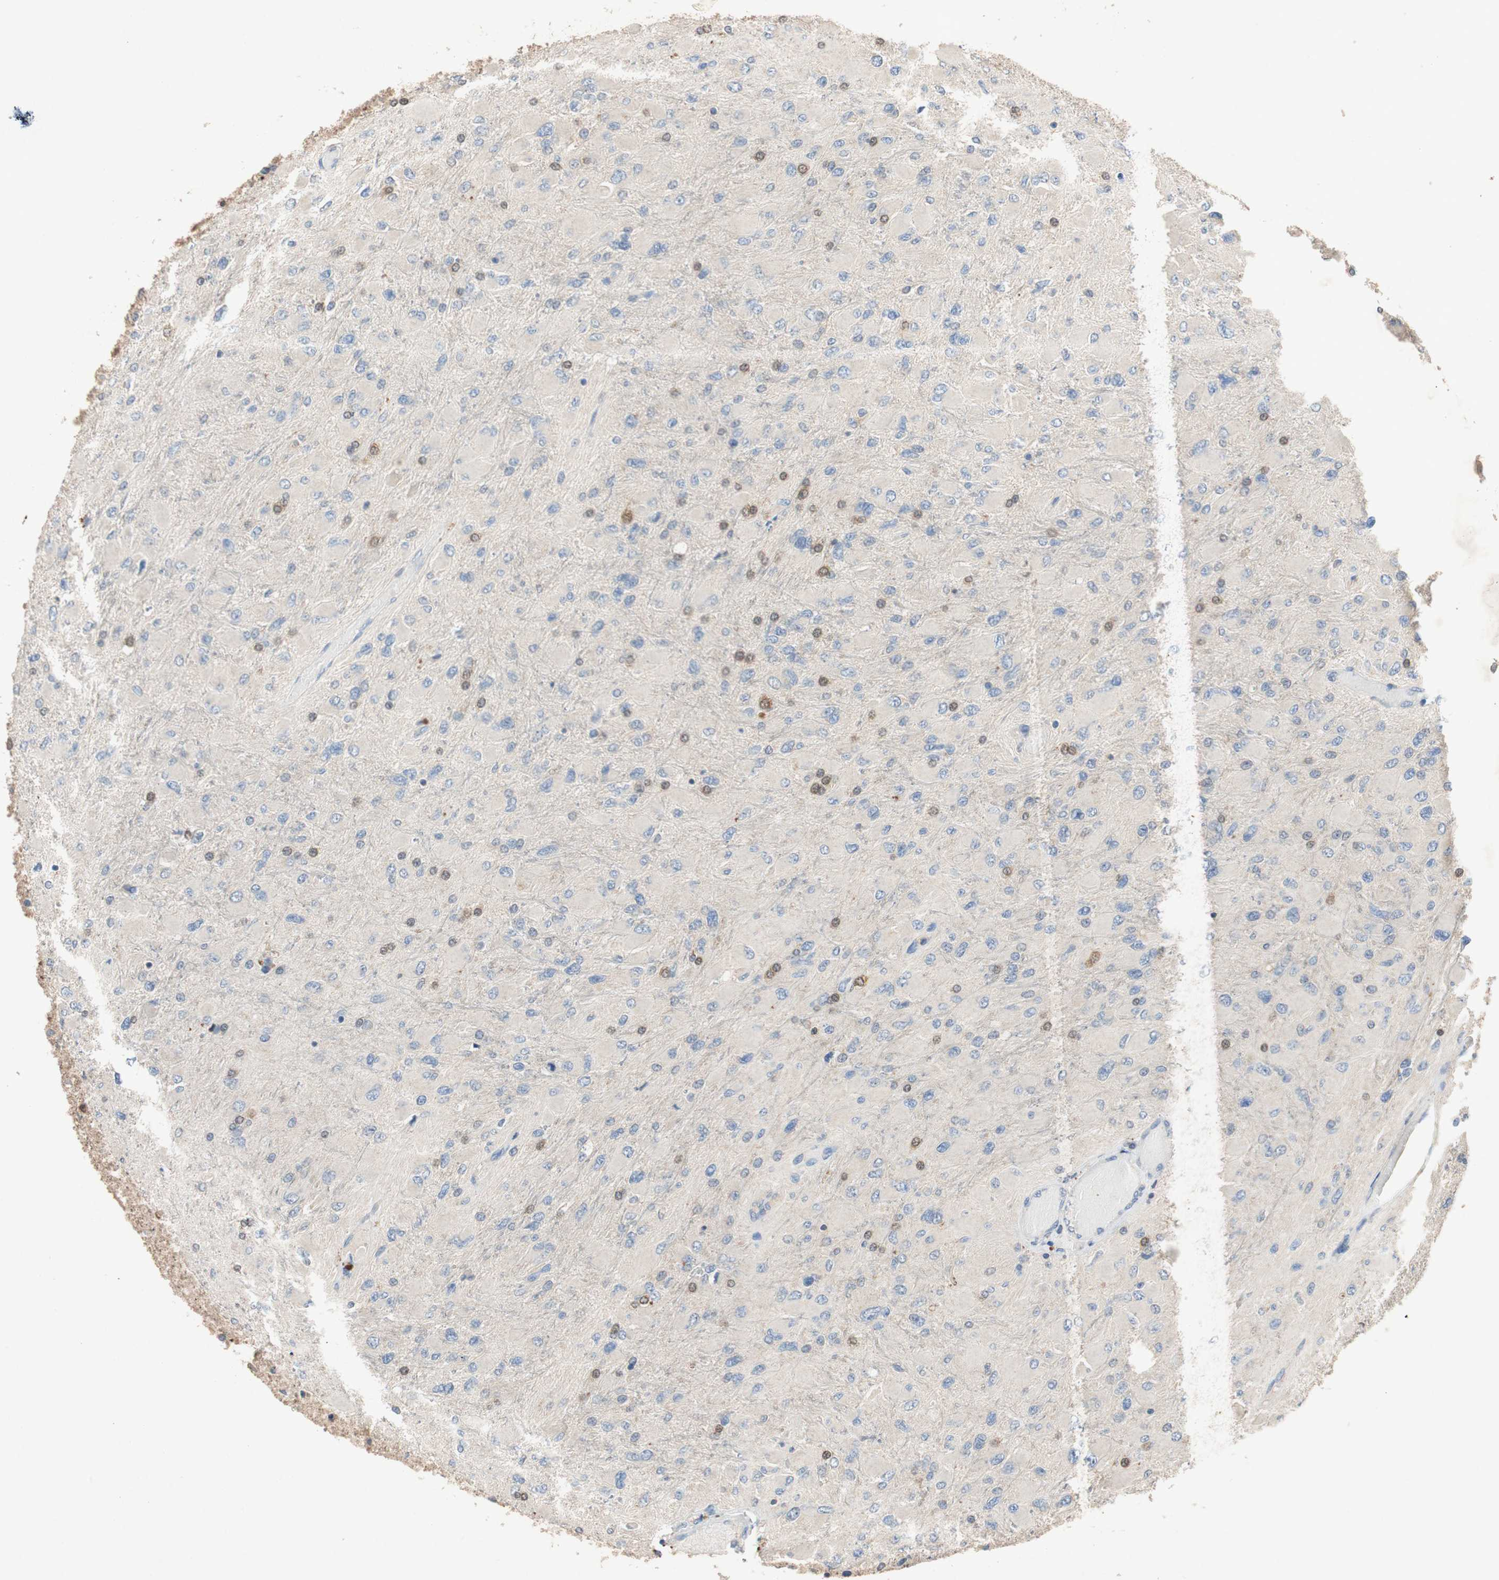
{"staining": {"intensity": "moderate", "quantity": "<25%", "location": "cytoplasmic/membranous"}, "tissue": "glioma", "cell_type": "Tumor cells", "image_type": "cancer", "snomed": [{"axis": "morphology", "description": "Glioma, malignant, High grade"}, {"axis": "topography", "description": "Cerebral cortex"}], "caption": "Protein analysis of malignant high-grade glioma tissue reveals moderate cytoplasmic/membranous staining in about <25% of tumor cells. (DAB = brown stain, brightfield microscopy at high magnification).", "gene": "ADAP1", "patient": {"sex": "female", "age": 36}}